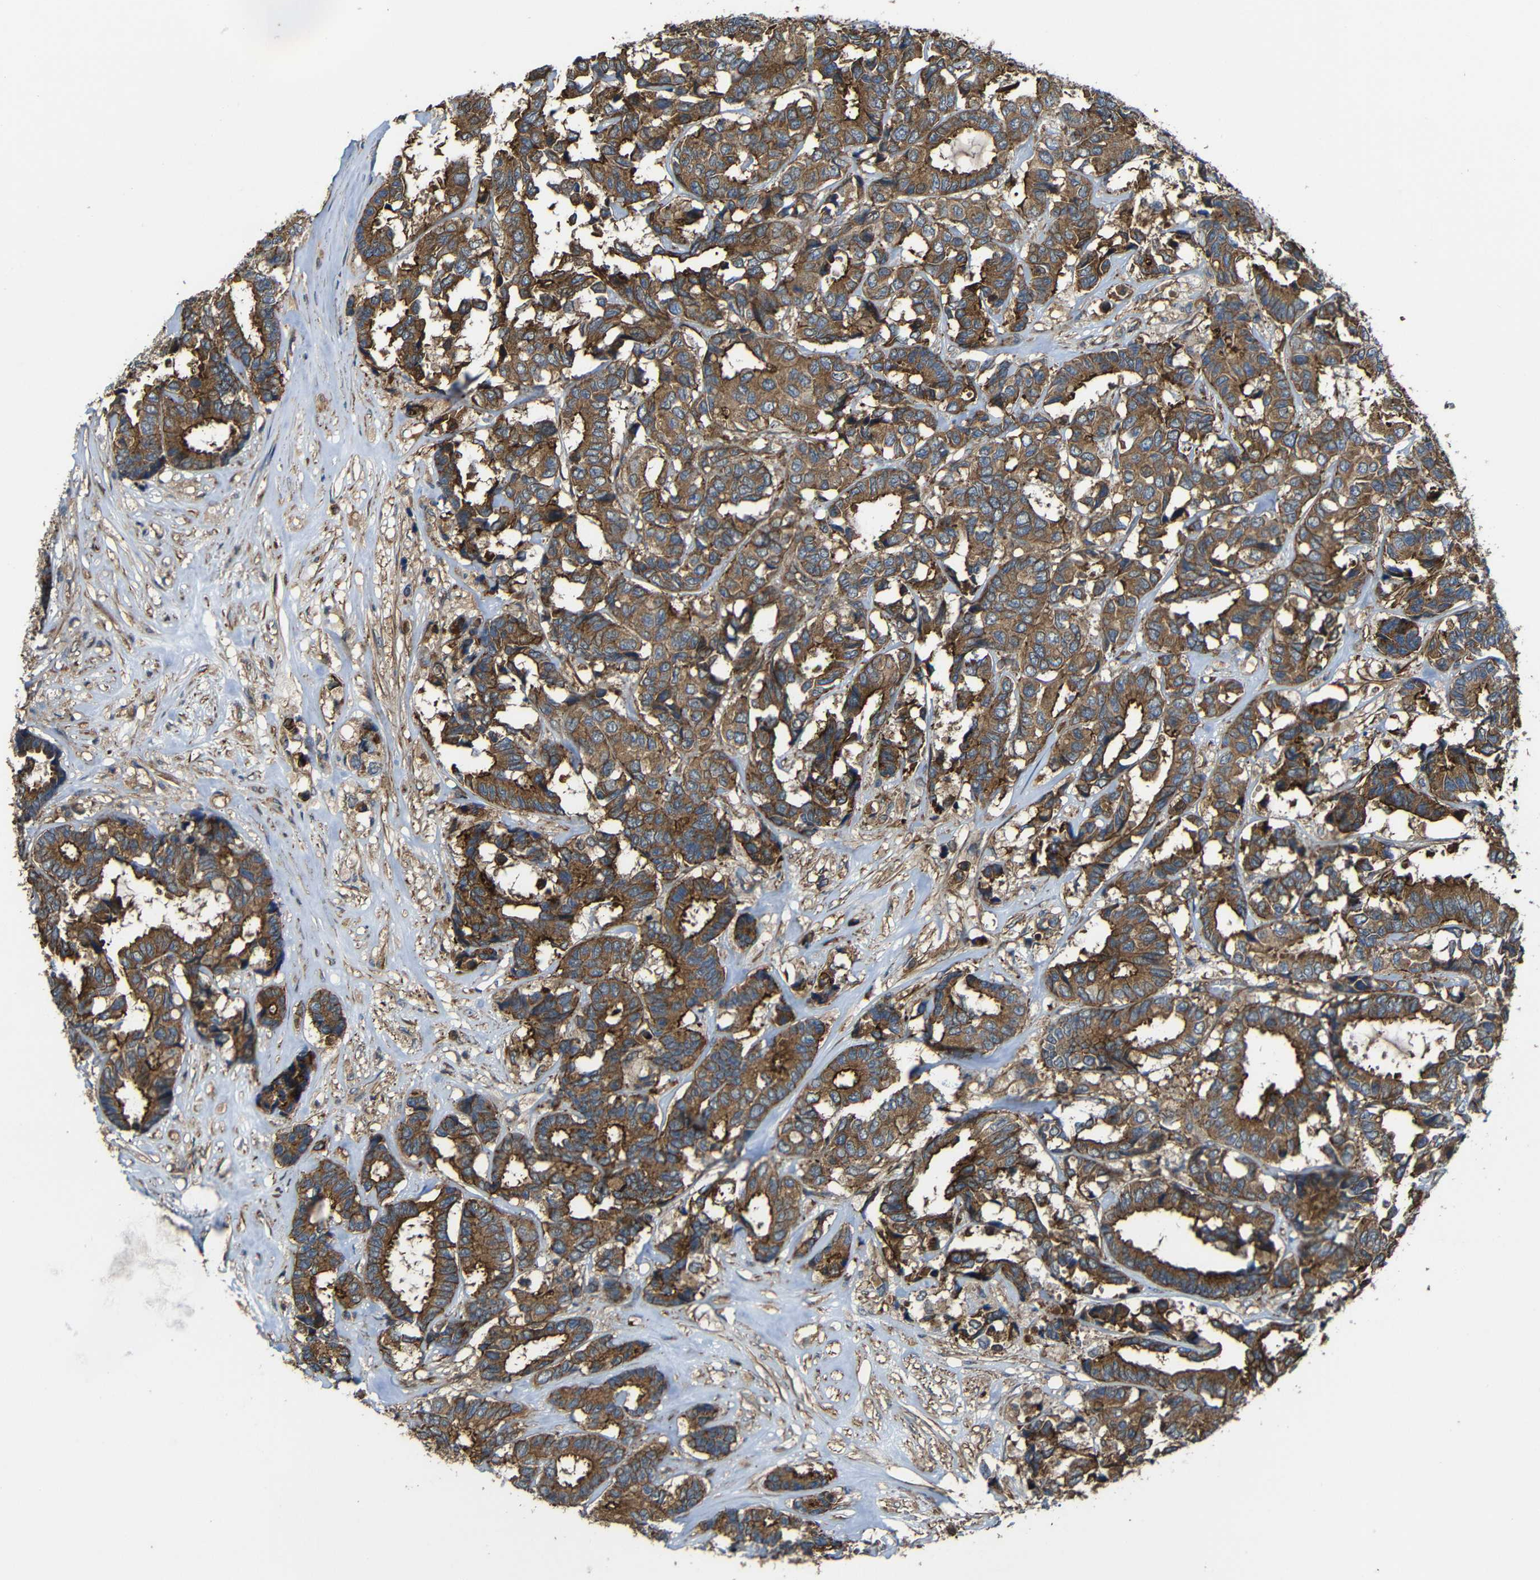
{"staining": {"intensity": "moderate", "quantity": ">75%", "location": "cytoplasmic/membranous"}, "tissue": "breast cancer", "cell_type": "Tumor cells", "image_type": "cancer", "snomed": [{"axis": "morphology", "description": "Duct carcinoma"}, {"axis": "topography", "description": "Breast"}], "caption": "Breast invasive ductal carcinoma was stained to show a protein in brown. There is medium levels of moderate cytoplasmic/membranous expression in approximately >75% of tumor cells. (brown staining indicates protein expression, while blue staining denotes nuclei).", "gene": "PTCH1", "patient": {"sex": "female", "age": 87}}